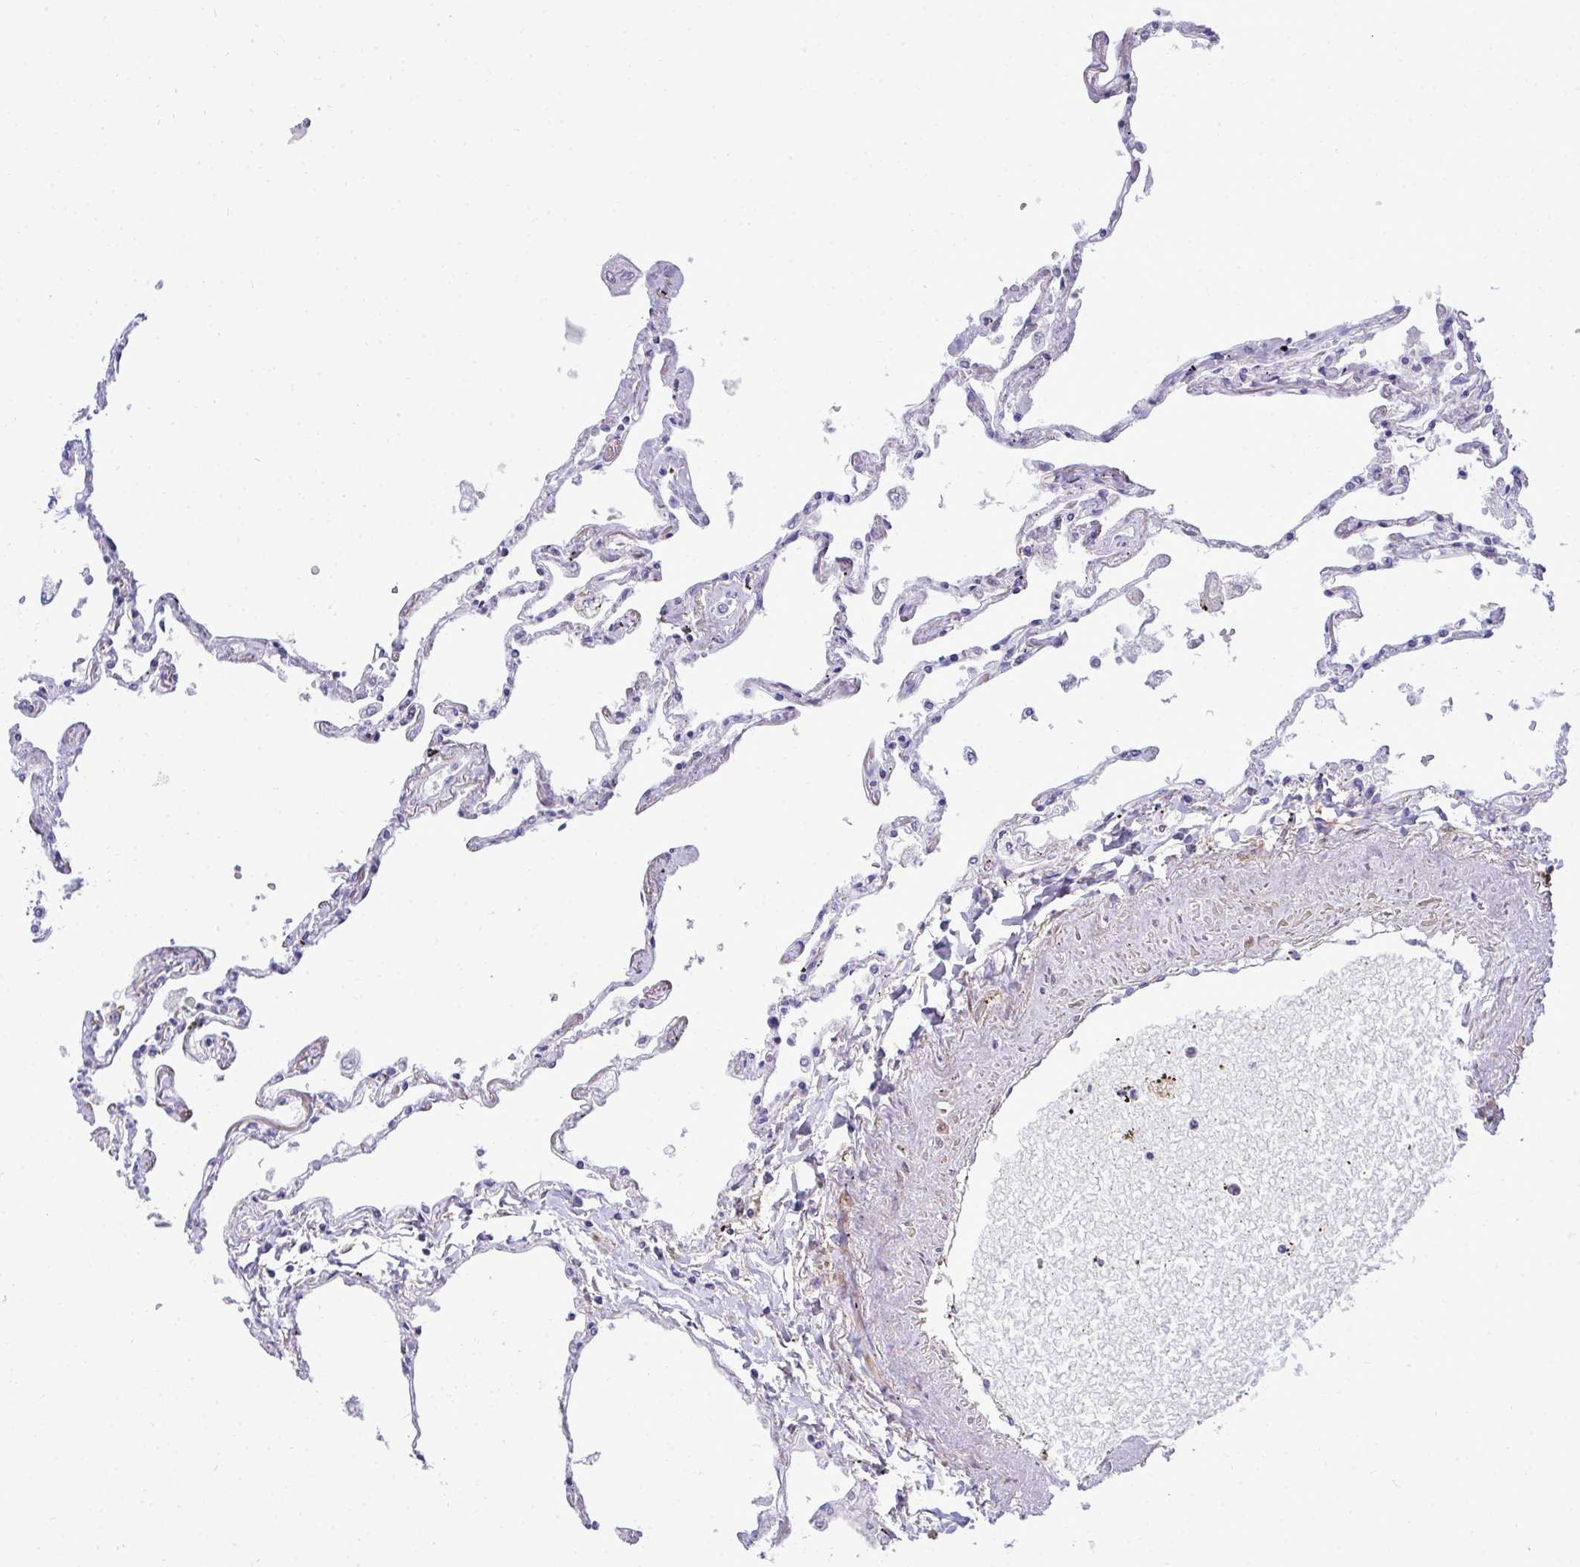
{"staining": {"intensity": "negative", "quantity": "none", "location": "none"}, "tissue": "lung", "cell_type": "Alveolar cells", "image_type": "normal", "snomed": [{"axis": "morphology", "description": "Normal tissue, NOS"}, {"axis": "topography", "description": "Lung"}], "caption": "Immunohistochemistry (IHC) image of unremarkable human lung stained for a protein (brown), which demonstrates no expression in alveolar cells.", "gene": "HSPB6", "patient": {"sex": "female", "age": 67}}